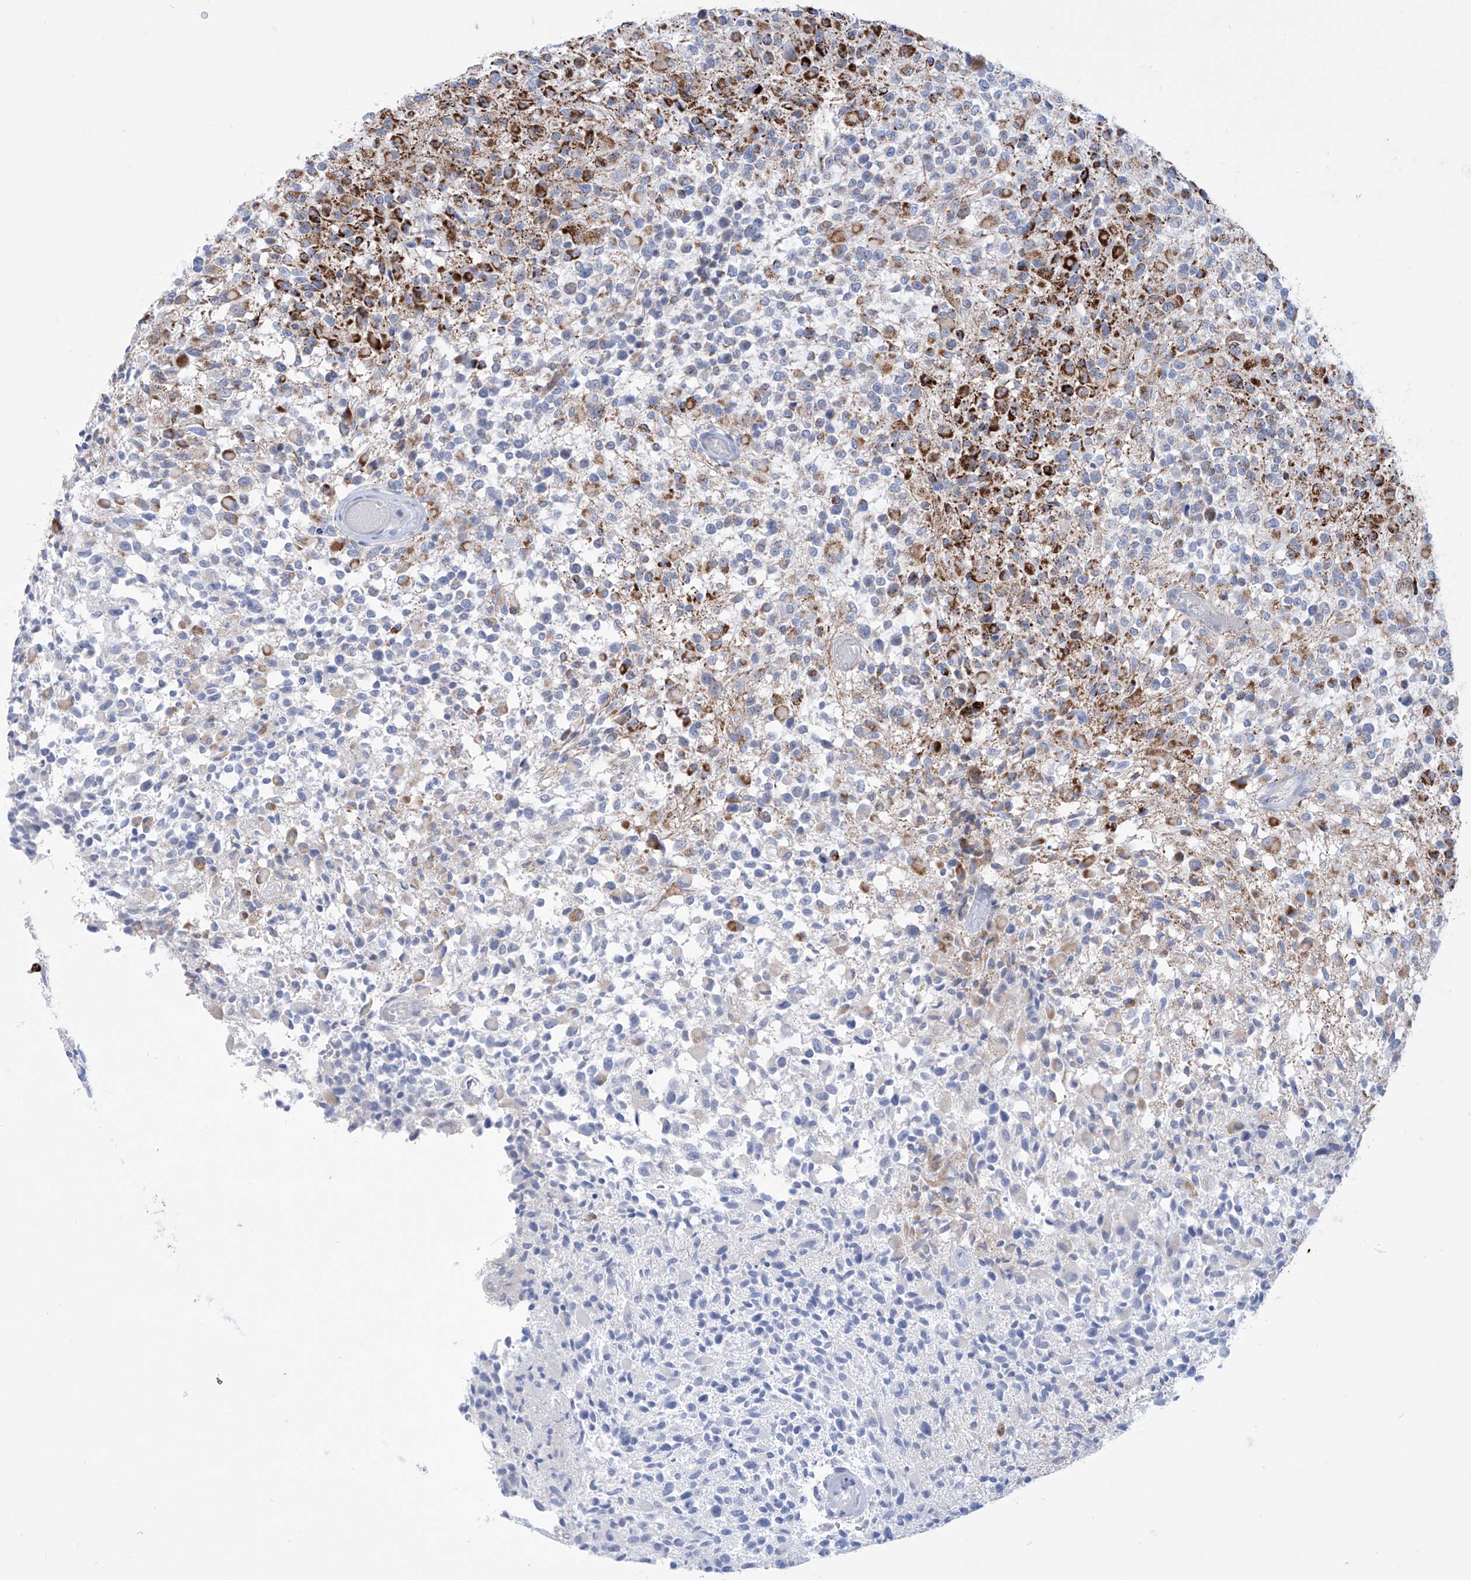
{"staining": {"intensity": "strong", "quantity": "25%-75%", "location": "cytoplasmic/membranous"}, "tissue": "glioma", "cell_type": "Tumor cells", "image_type": "cancer", "snomed": [{"axis": "morphology", "description": "Glioma, malignant, High grade"}, {"axis": "morphology", "description": "Glioblastoma, NOS"}, {"axis": "topography", "description": "Brain"}], "caption": "Immunohistochemical staining of human high-grade glioma (malignant) exhibits high levels of strong cytoplasmic/membranous positivity in about 25%-75% of tumor cells.", "gene": "ALDH6A1", "patient": {"sex": "male", "age": 60}}